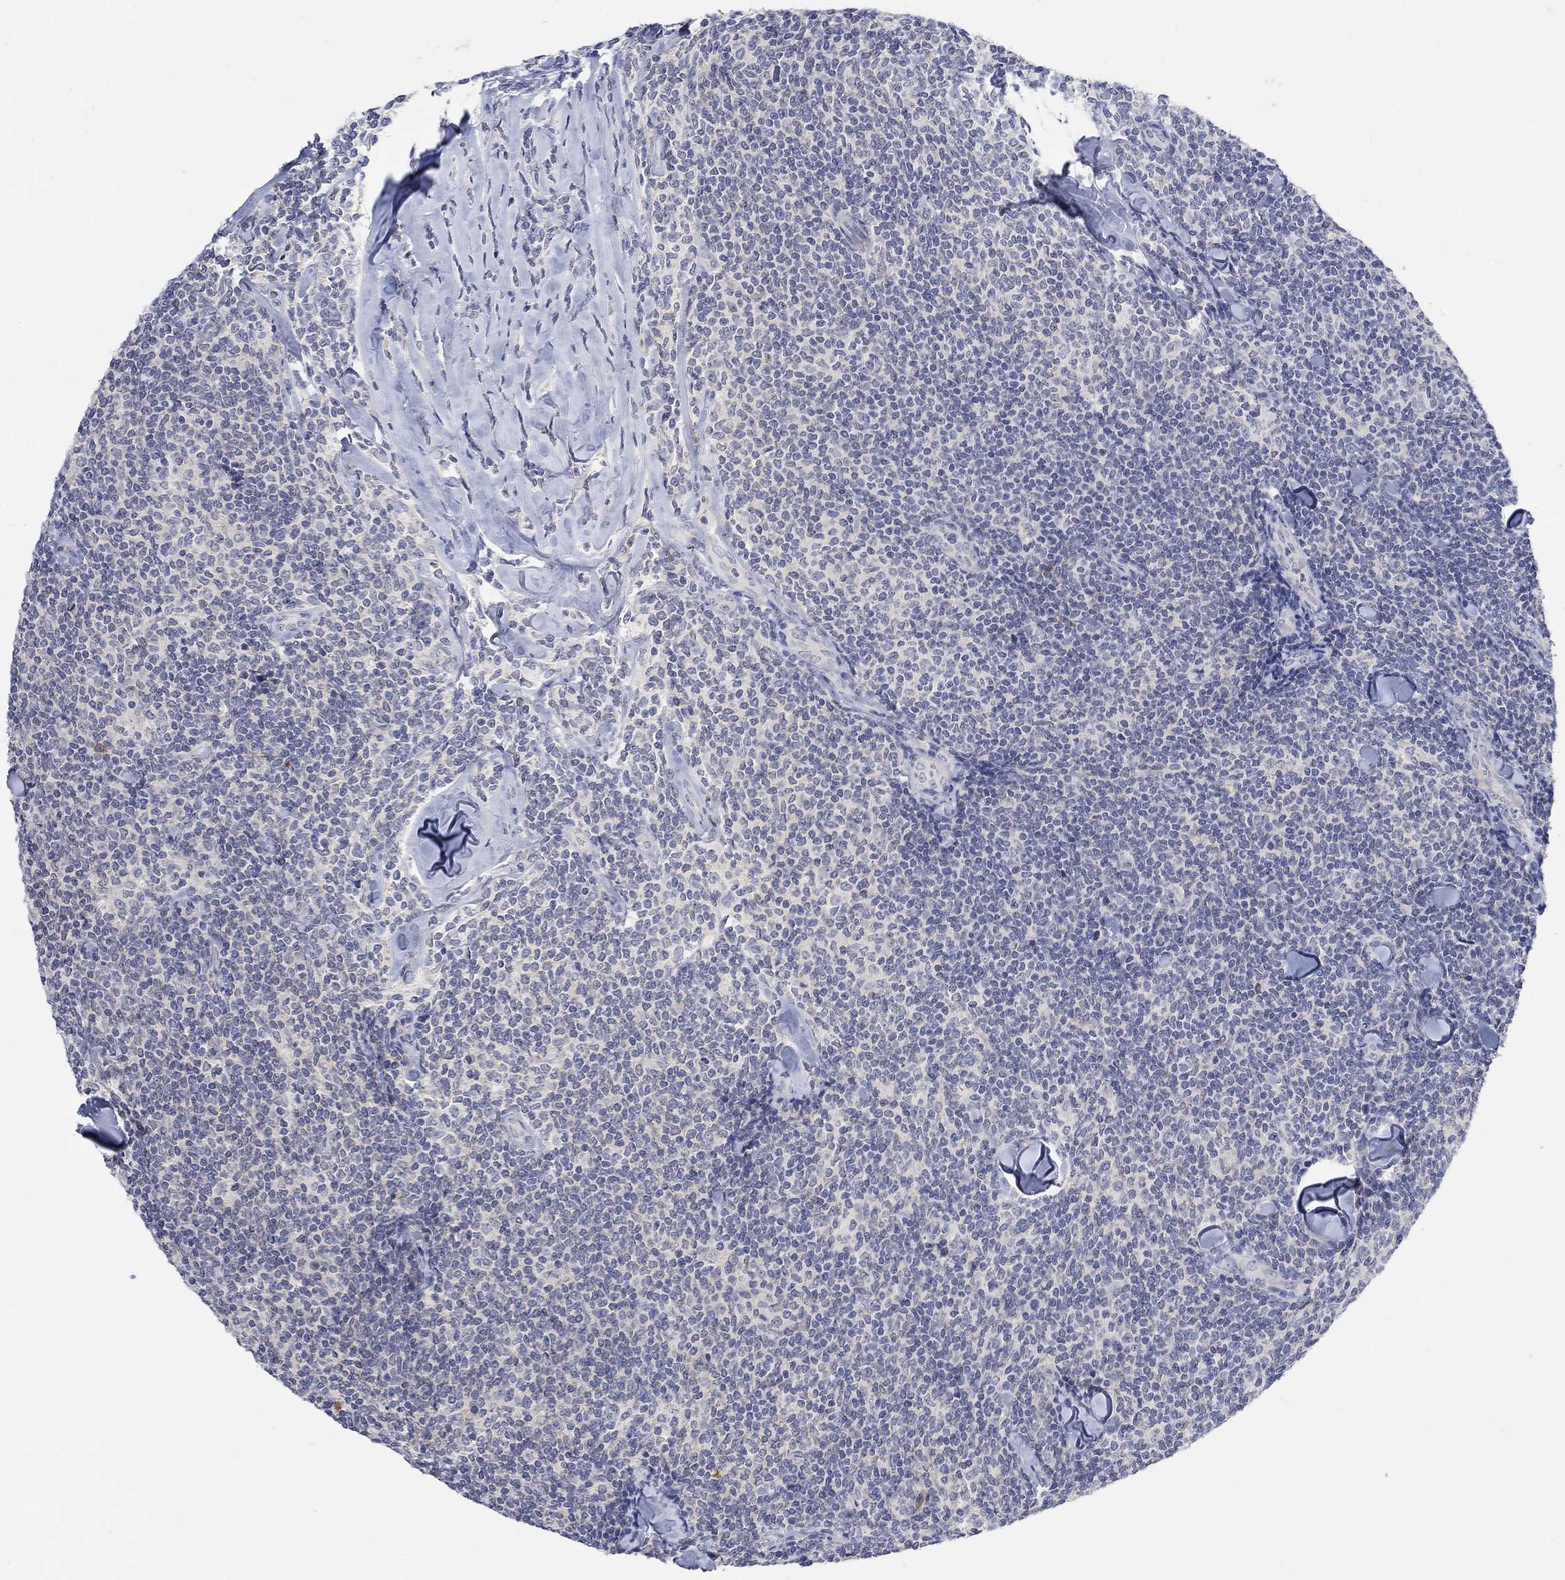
{"staining": {"intensity": "negative", "quantity": "none", "location": "none"}, "tissue": "lymphoma", "cell_type": "Tumor cells", "image_type": "cancer", "snomed": [{"axis": "morphology", "description": "Malignant lymphoma, non-Hodgkin's type, Low grade"}, {"axis": "topography", "description": "Lymph node"}], "caption": "An immunohistochemistry (IHC) image of malignant lymphoma, non-Hodgkin's type (low-grade) is shown. There is no staining in tumor cells of malignant lymphoma, non-Hodgkin's type (low-grade). (DAB (3,3'-diaminobenzidine) immunohistochemistry, high magnification).", "gene": "MSTN", "patient": {"sex": "female", "age": 56}}